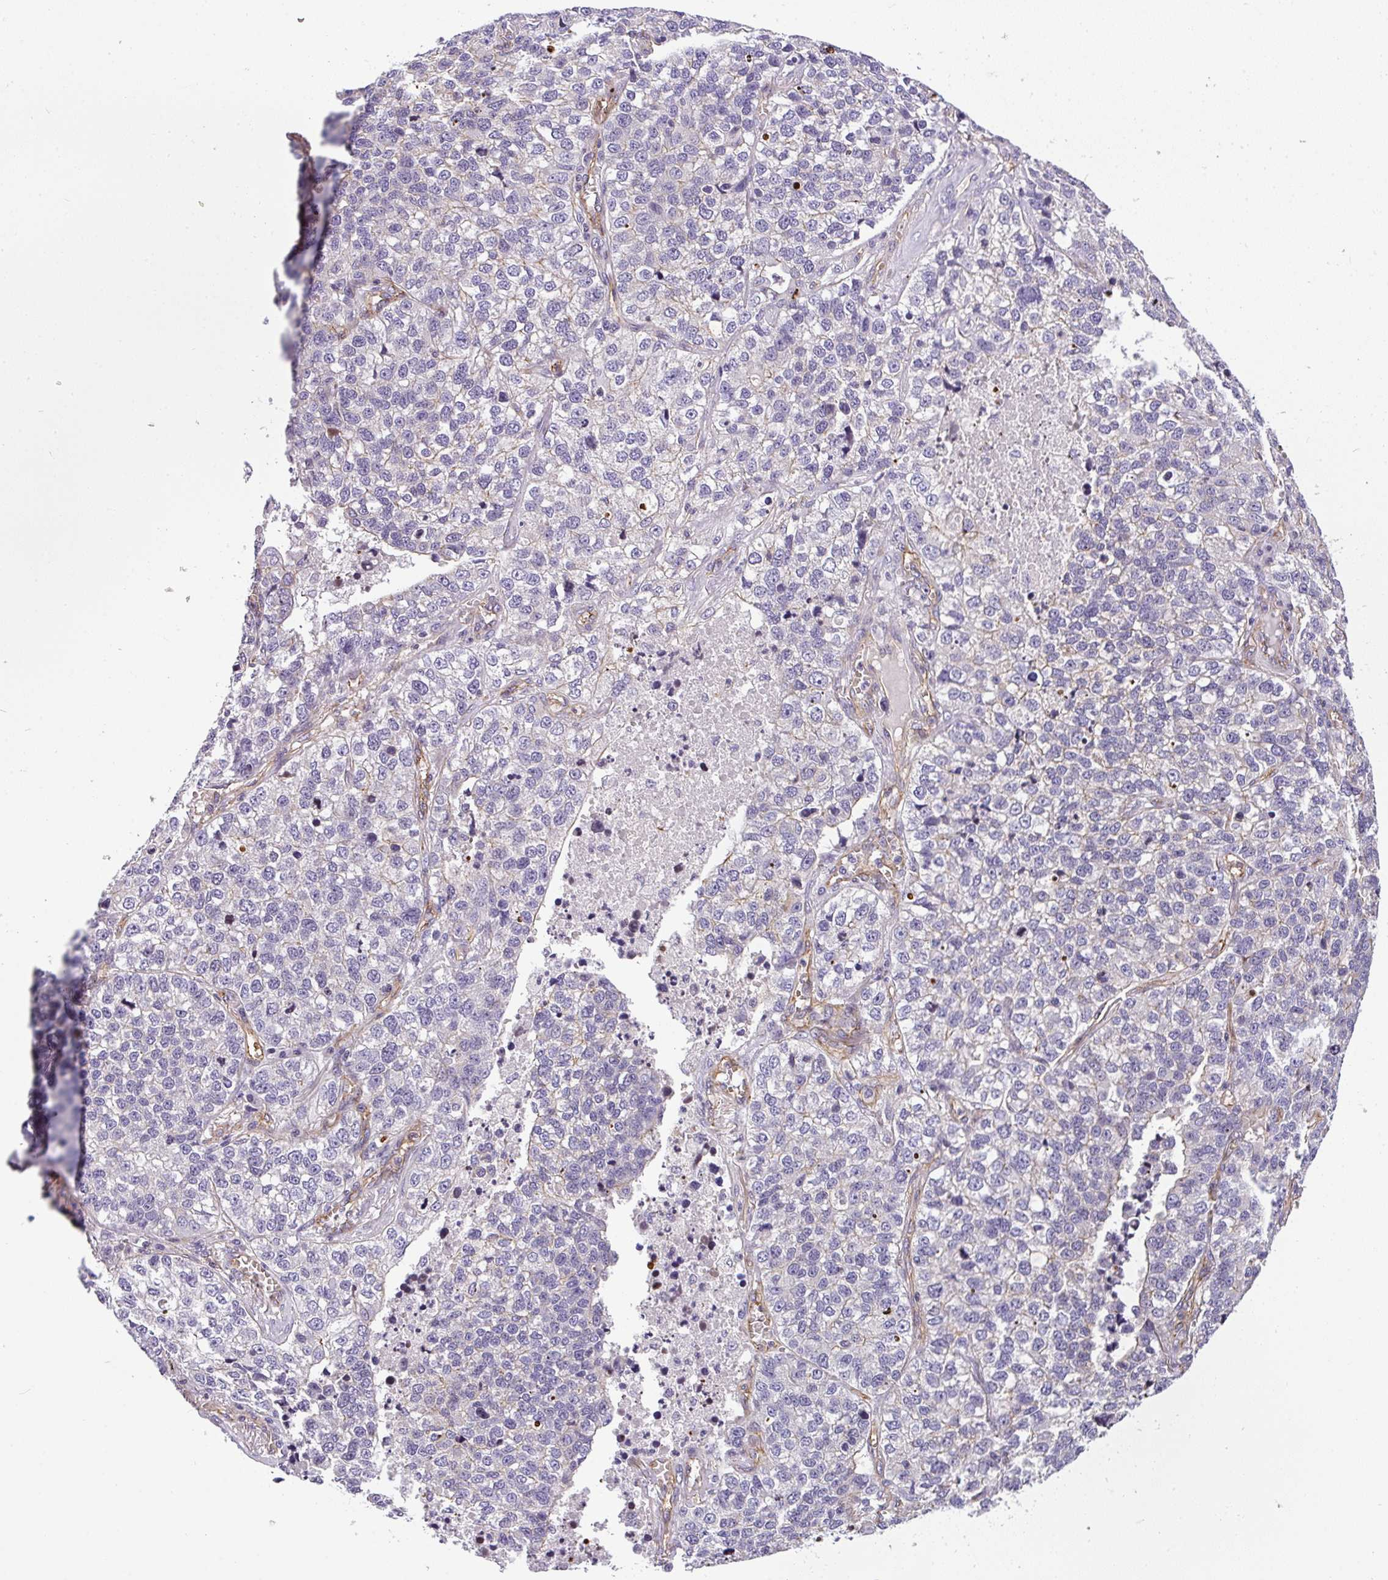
{"staining": {"intensity": "negative", "quantity": "none", "location": "none"}, "tissue": "lung cancer", "cell_type": "Tumor cells", "image_type": "cancer", "snomed": [{"axis": "morphology", "description": "Adenocarcinoma, NOS"}, {"axis": "topography", "description": "Lung"}], "caption": "Histopathology image shows no protein staining in tumor cells of lung adenocarcinoma tissue. The staining was performed using DAB (3,3'-diaminobenzidine) to visualize the protein expression in brown, while the nuclei were stained in blue with hematoxylin (Magnification: 20x).", "gene": "OR11H4", "patient": {"sex": "male", "age": 49}}